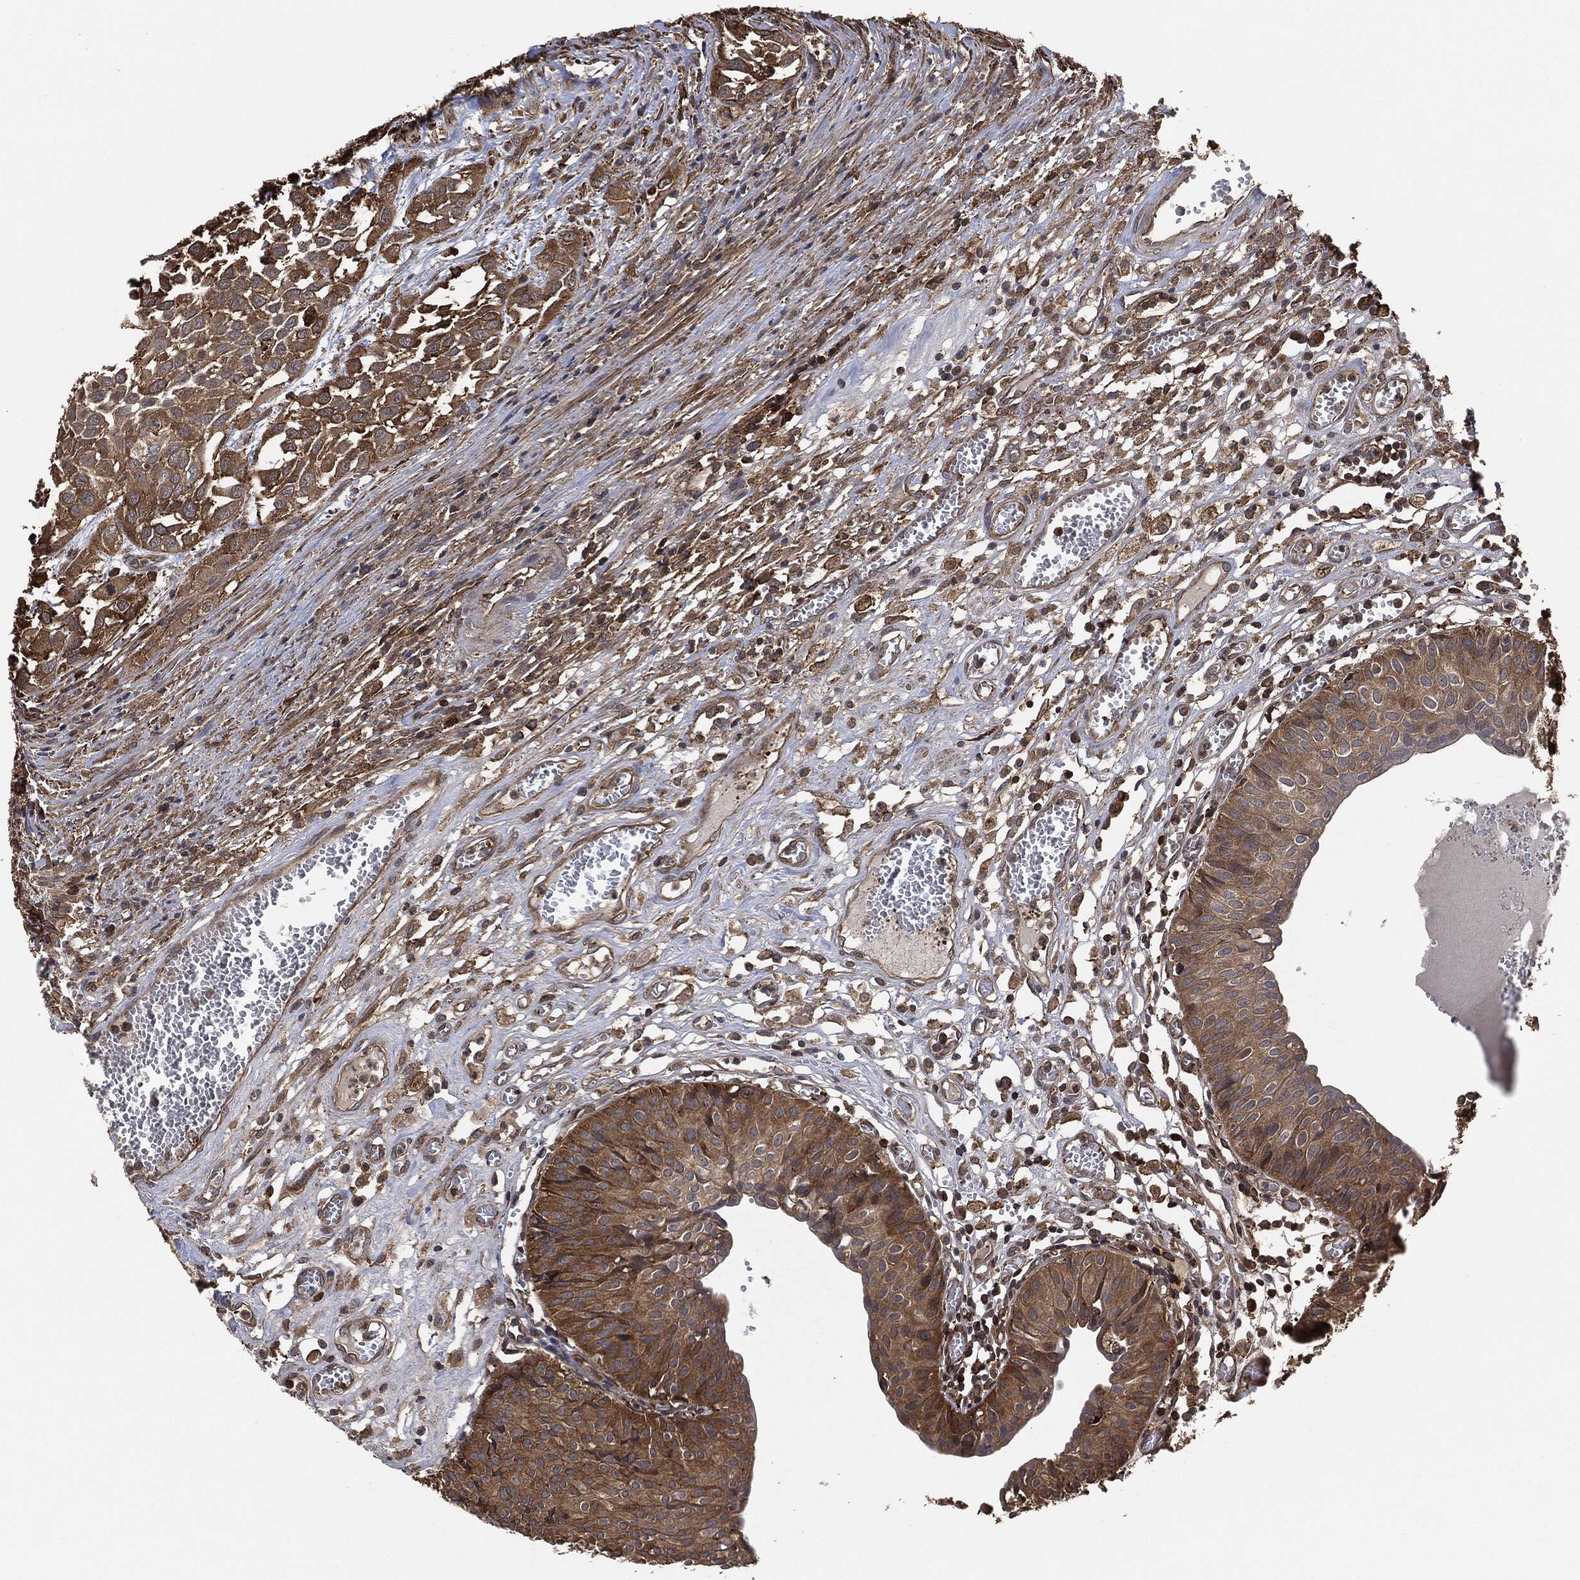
{"staining": {"intensity": "moderate", "quantity": ">75%", "location": "cytoplasmic/membranous"}, "tissue": "urinary bladder", "cell_type": "Urothelial cells", "image_type": "normal", "snomed": [{"axis": "morphology", "description": "Normal tissue, NOS"}, {"axis": "morphology", "description": "Urothelial carcinoma, NOS"}, {"axis": "morphology", "description": "Urothelial carcinoma, High grade"}, {"axis": "topography", "description": "Urinary bladder"}], "caption": "An image showing moderate cytoplasmic/membranous expression in about >75% of urothelial cells in benign urinary bladder, as visualized by brown immunohistochemical staining.", "gene": "TPT1", "patient": {"sex": "male", "age": 57}}